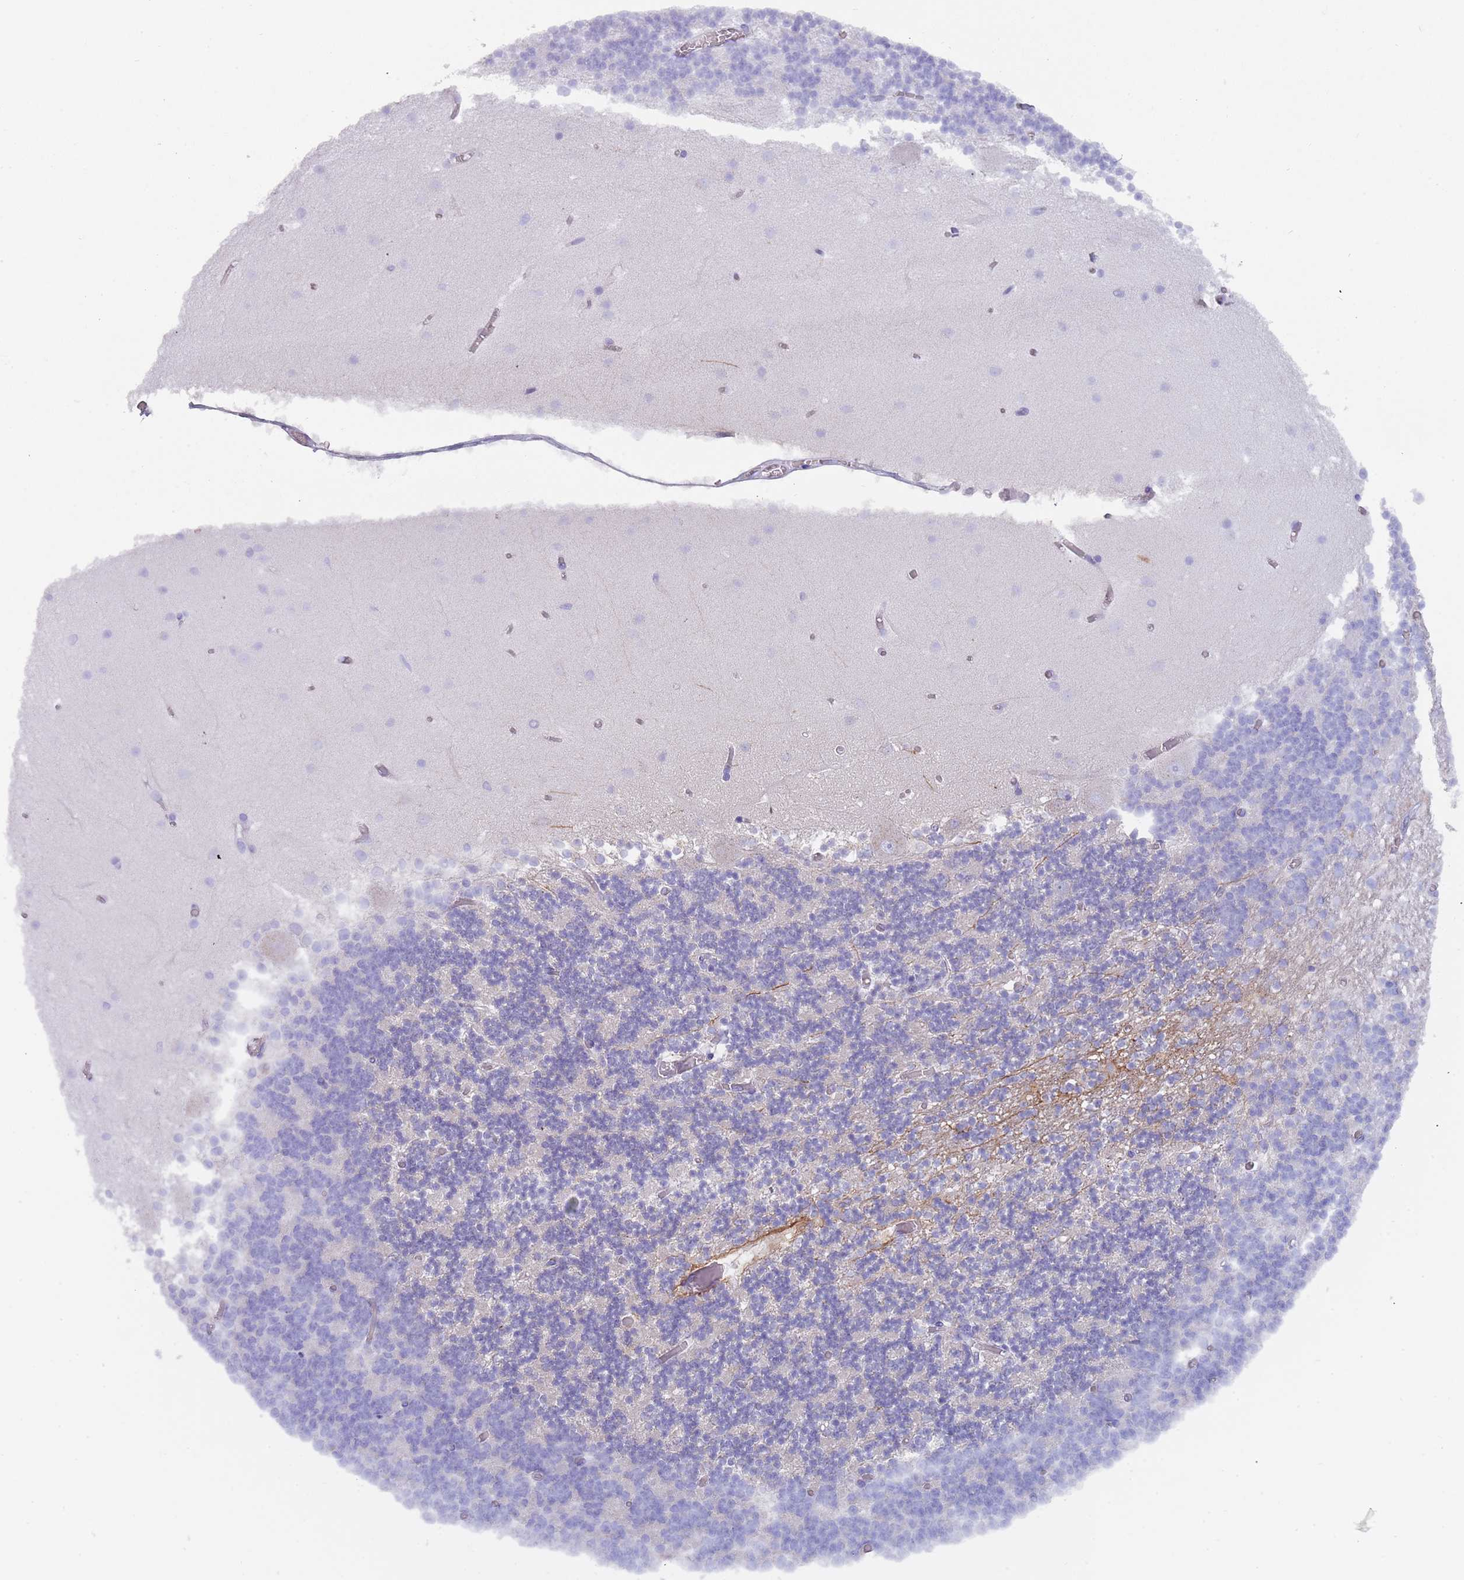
{"staining": {"intensity": "negative", "quantity": "none", "location": "none"}, "tissue": "cerebellum", "cell_type": "Cells in granular layer", "image_type": "normal", "snomed": [{"axis": "morphology", "description": "Normal tissue, NOS"}, {"axis": "topography", "description": "Cerebellum"}], "caption": "Immunohistochemistry (IHC) micrograph of normal human cerebellum stained for a protein (brown), which reveals no positivity in cells in granular layer.", "gene": "TMEM251", "patient": {"sex": "female", "age": 28}}